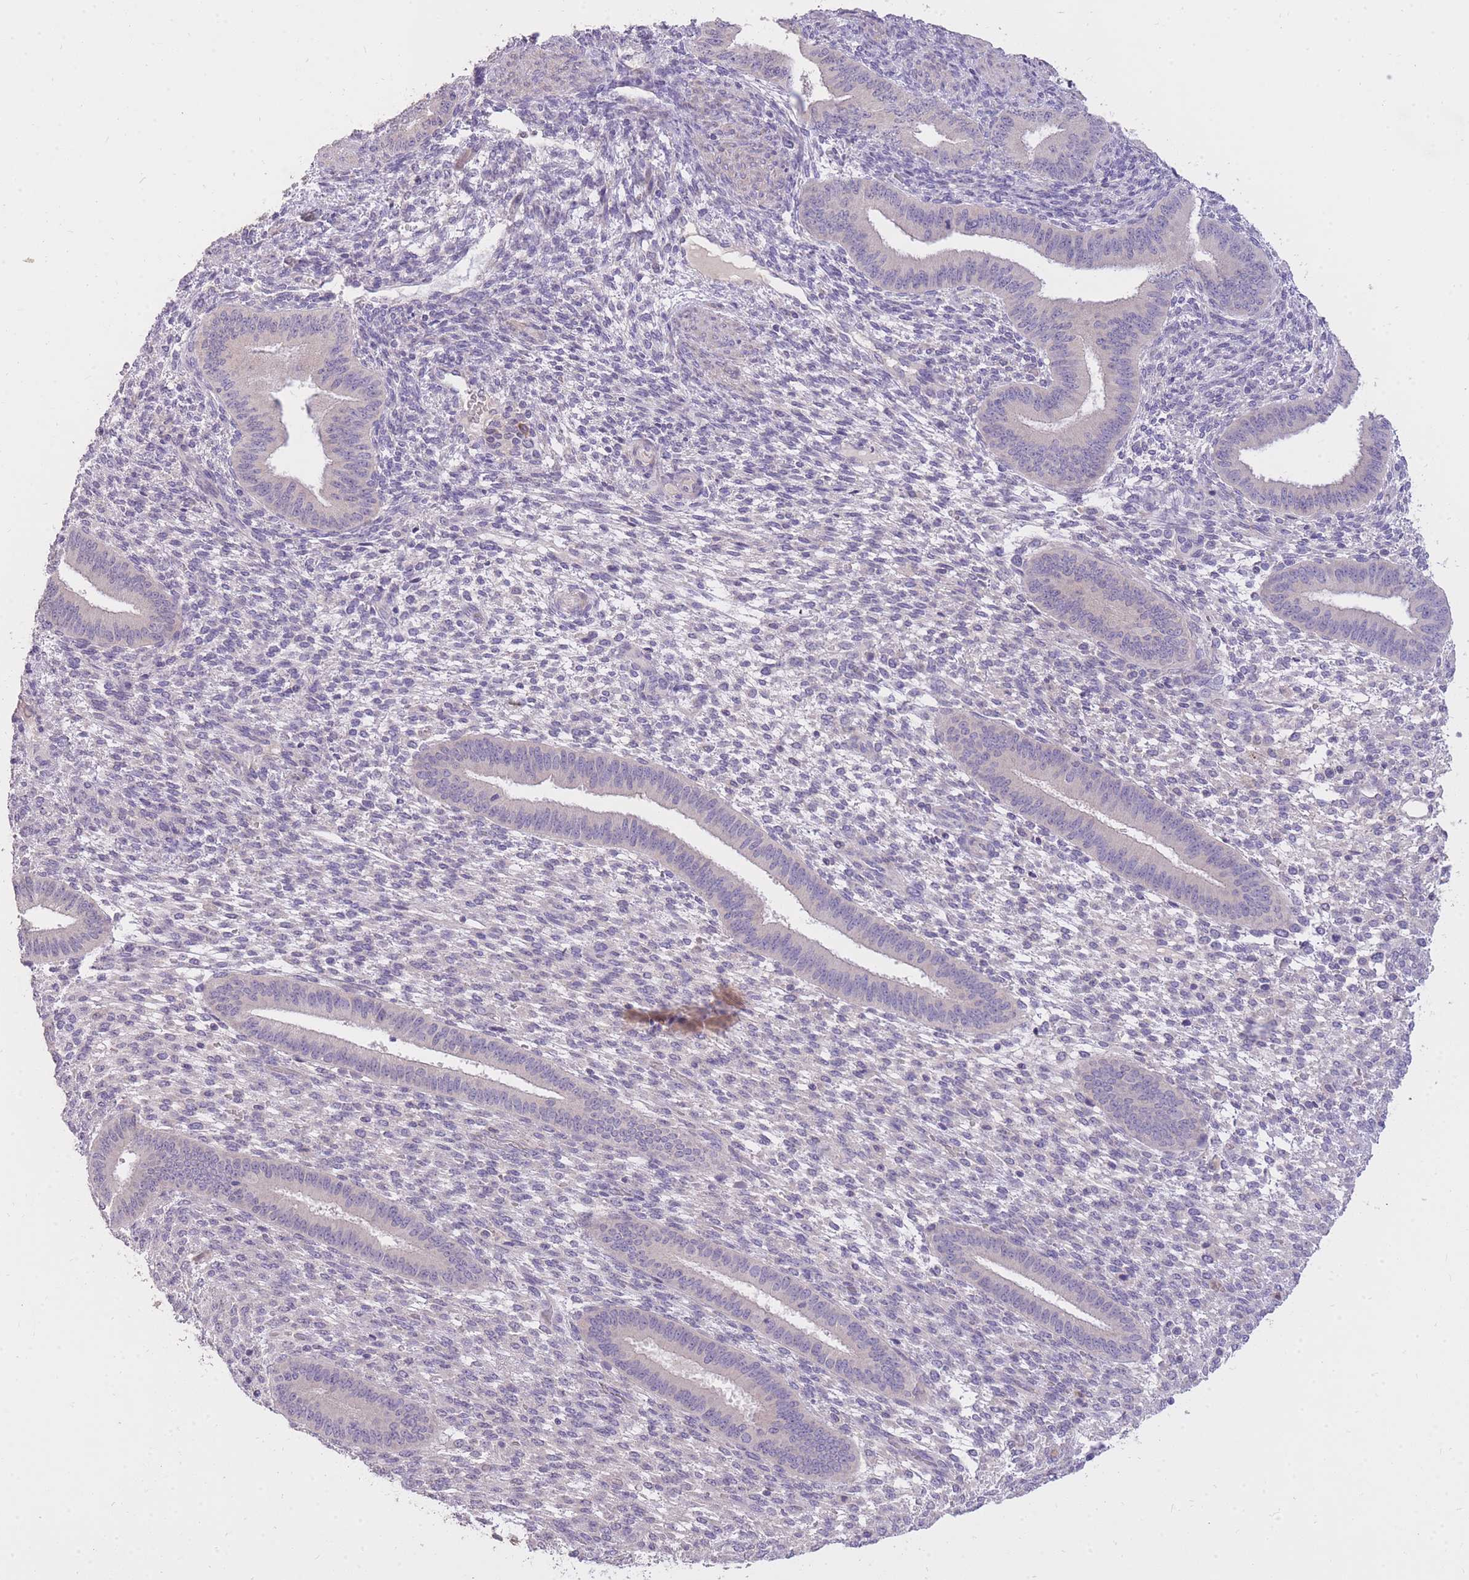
{"staining": {"intensity": "negative", "quantity": "none", "location": "none"}, "tissue": "endometrium", "cell_type": "Cells in endometrial stroma", "image_type": "normal", "snomed": [{"axis": "morphology", "description": "Normal tissue, NOS"}, {"axis": "topography", "description": "Endometrium"}], "caption": "Immunohistochemistry photomicrograph of unremarkable endometrium: human endometrium stained with DAB displays no significant protein expression in cells in endometrial stroma.", "gene": "FRG2B", "patient": {"sex": "female", "age": 36}}